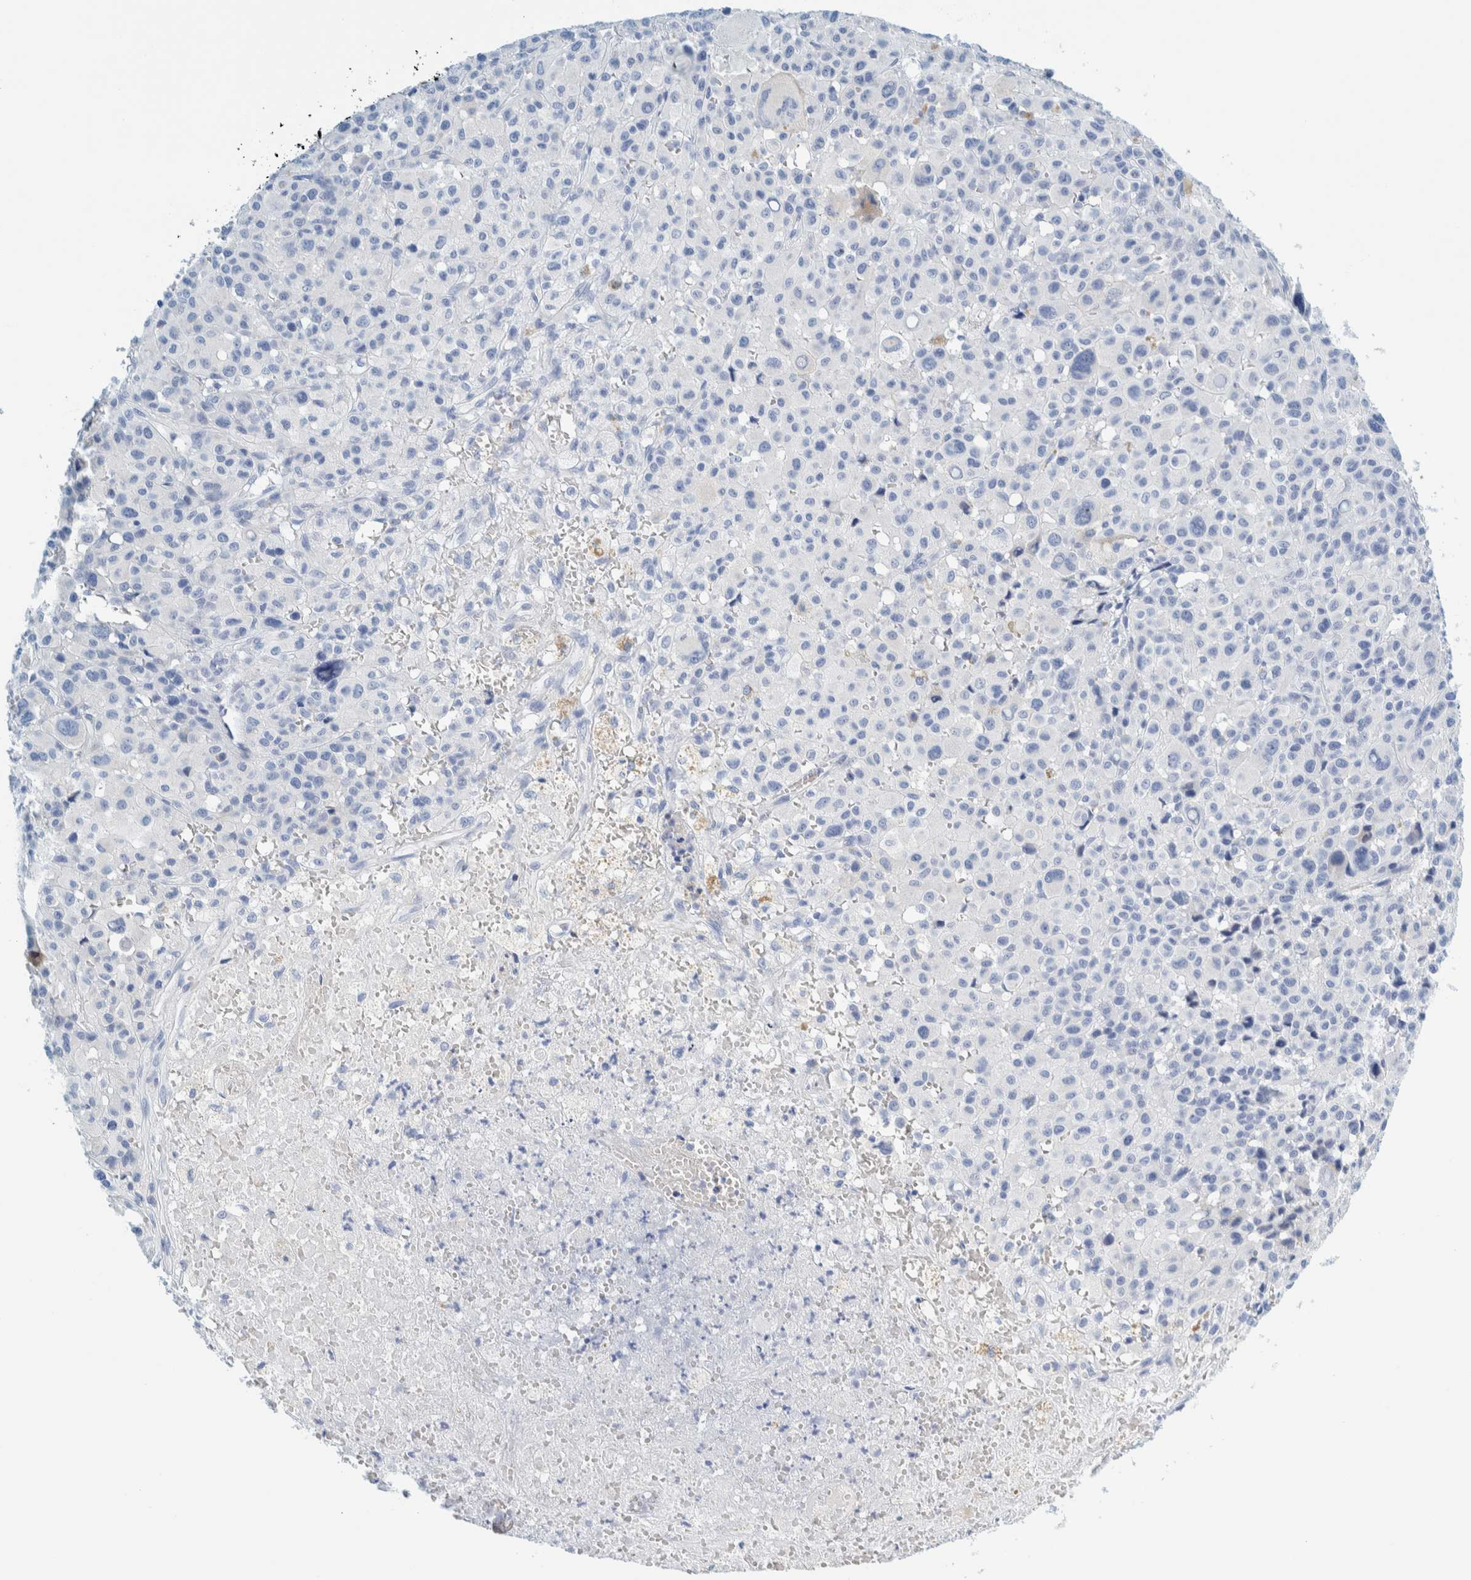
{"staining": {"intensity": "negative", "quantity": "none", "location": "none"}, "tissue": "melanoma", "cell_type": "Tumor cells", "image_type": "cancer", "snomed": [{"axis": "morphology", "description": "Malignant melanoma, Metastatic site"}, {"axis": "topography", "description": "Skin"}], "caption": "Melanoma was stained to show a protein in brown. There is no significant expression in tumor cells.", "gene": "MOG", "patient": {"sex": "female", "age": 74}}